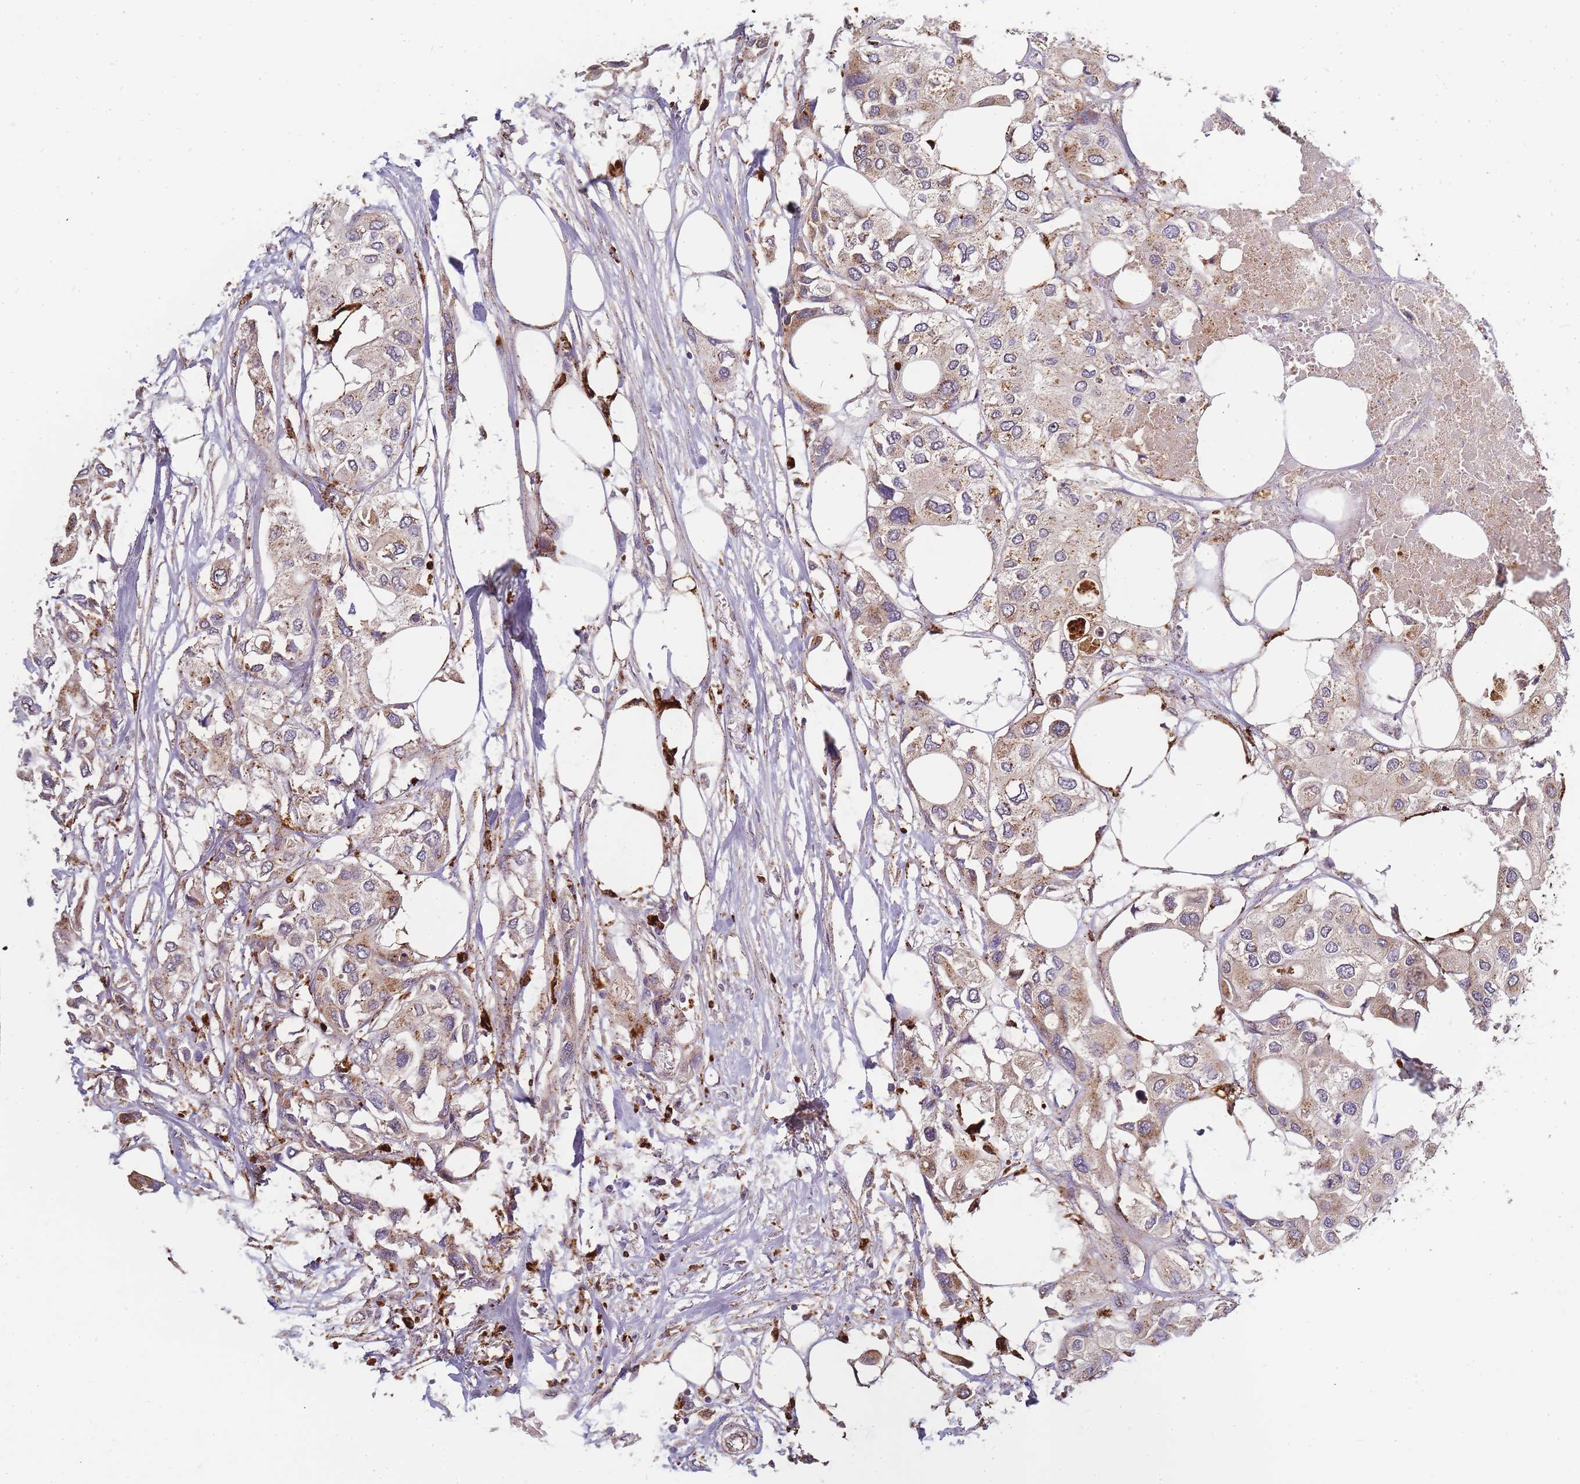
{"staining": {"intensity": "weak", "quantity": ">75%", "location": "cytoplasmic/membranous"}, "tissue": "urothelial cancer", "cell_type": "Tumor cells", "image_type": "cancer", "snomed": [{"axis": "morphology", "description": "Urothelial carcinoma, High grade"}, {"axis": "topography", "description": "Urinary bladder"}], "caption": "There is low levels of weak cytoplasmic/membranous expression in tumor cells of urothelial carcinoma (high-grade), as demonstrated by immunohistochemical staining (brown color).", "gene": "ATG5", "patient": {"sex": "male", "age": 64}}